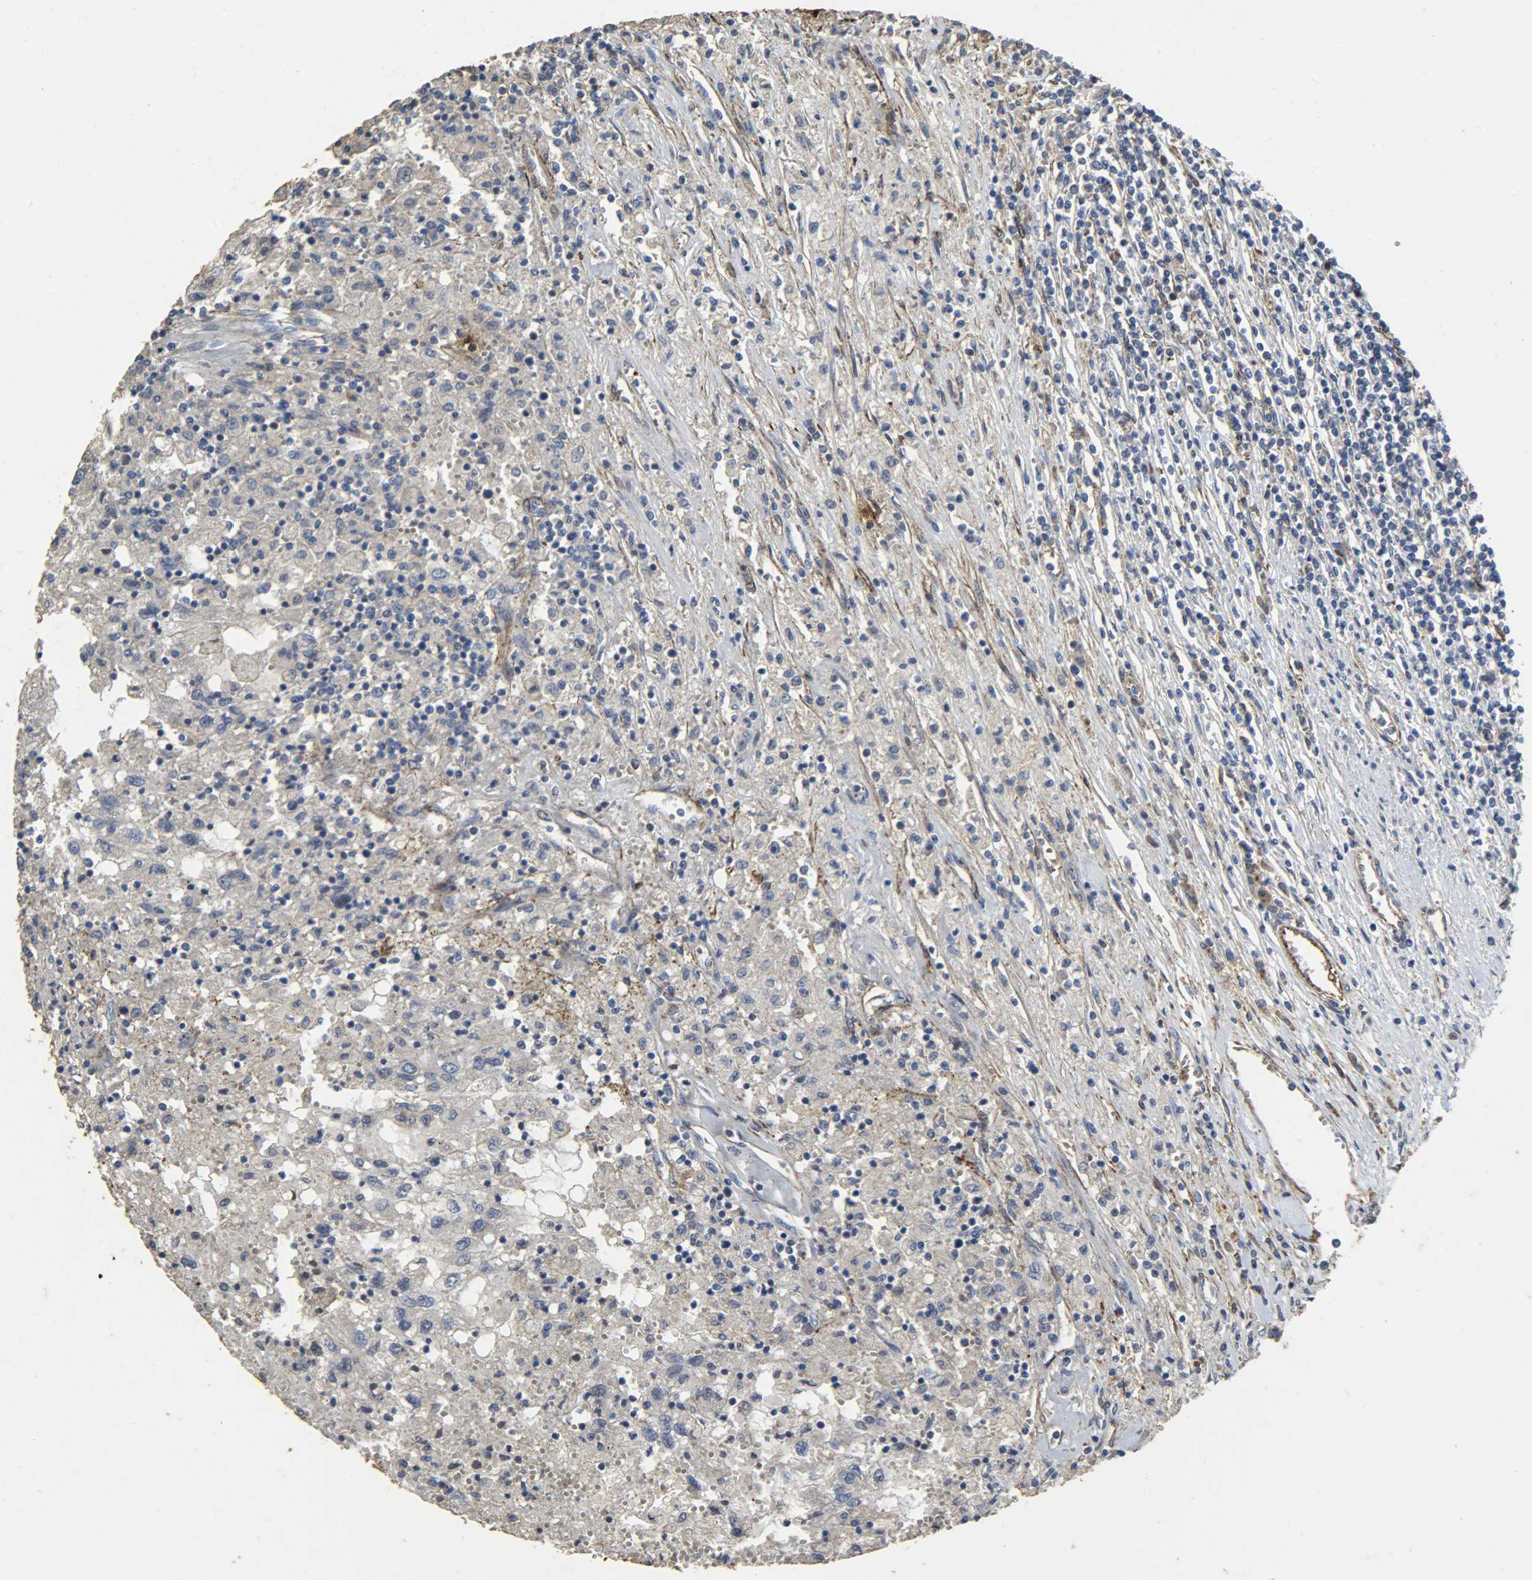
{"staining": {"intensity": "negative", "quantity": "none", "location": "none"}, "tissue": "renal cancer", "cell_type": "Tumor cells", "image_type": "cancer", "snomed": [{"axis": "morphology", "description": "Normal tissue, NOS"}, {"axis": "morphology", "description": "Adenocarcinoma, NOS"}, {"axis": "topography", "description": "Kidney"}], "caption": "A high-resolution photomicrograph shows immunohistochemistry staining of renal cancer, which displays no significant positivity in tumor cells.", "gene": "TPM4", "patient": {"sex": "male", "age": 71}}